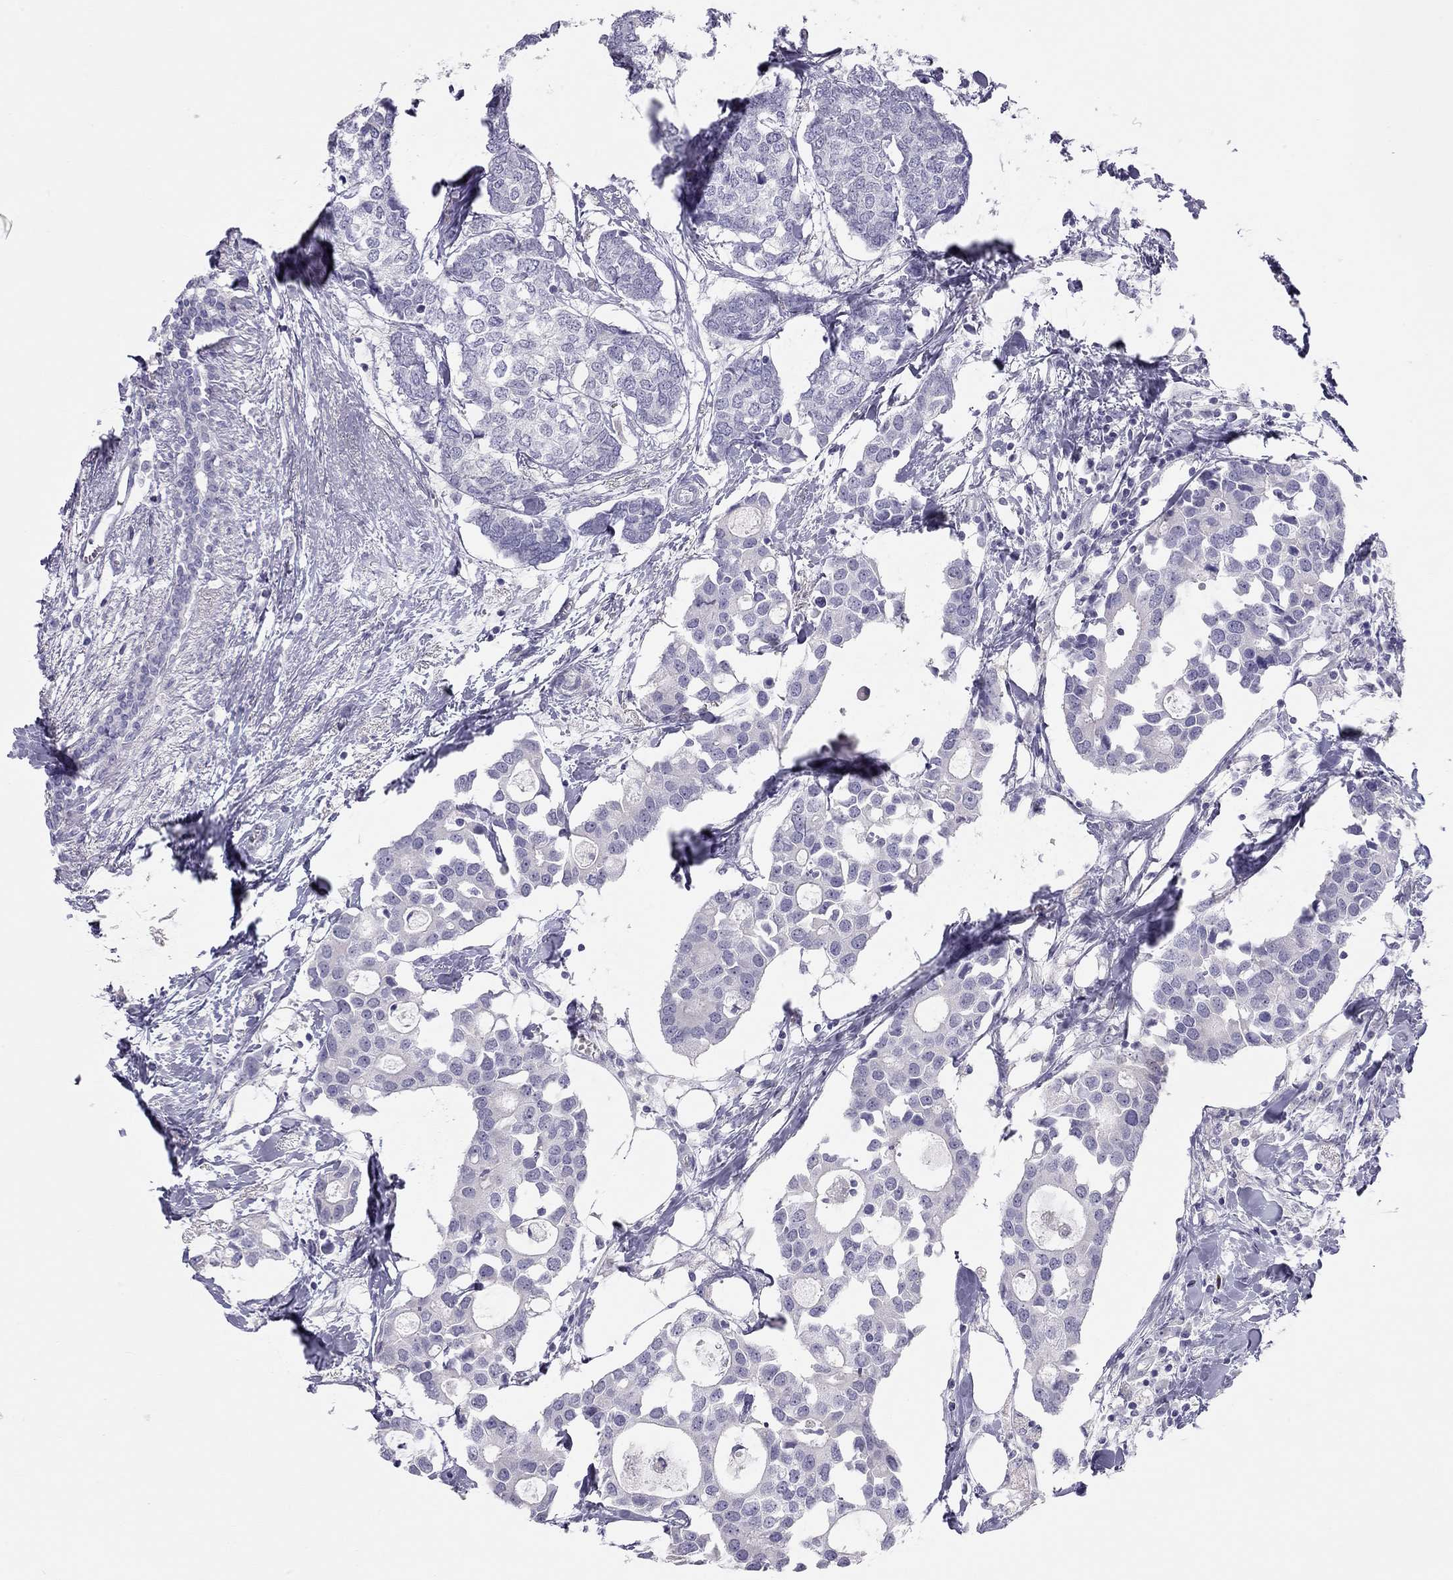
{"staining": {"intensity": "negative", "quantity": "none", "location": "none"}, "tissue": "breast cancer", "cell_type": "Tumor cells", "image_type": "cancer", "snomed": [{"axis": "morphology", "description": "Duct carcinoma"}, {"axis": "topography", "description": "Breast"}], "caption": "Breast infiltrating ductal carcinoma was stained to show a protein in brown. There is no significant positivity in tumor cells. (DAB IHC, high magnification).", "gene": "SPATA12", "patient": {"sex": "female", "age": 83}}